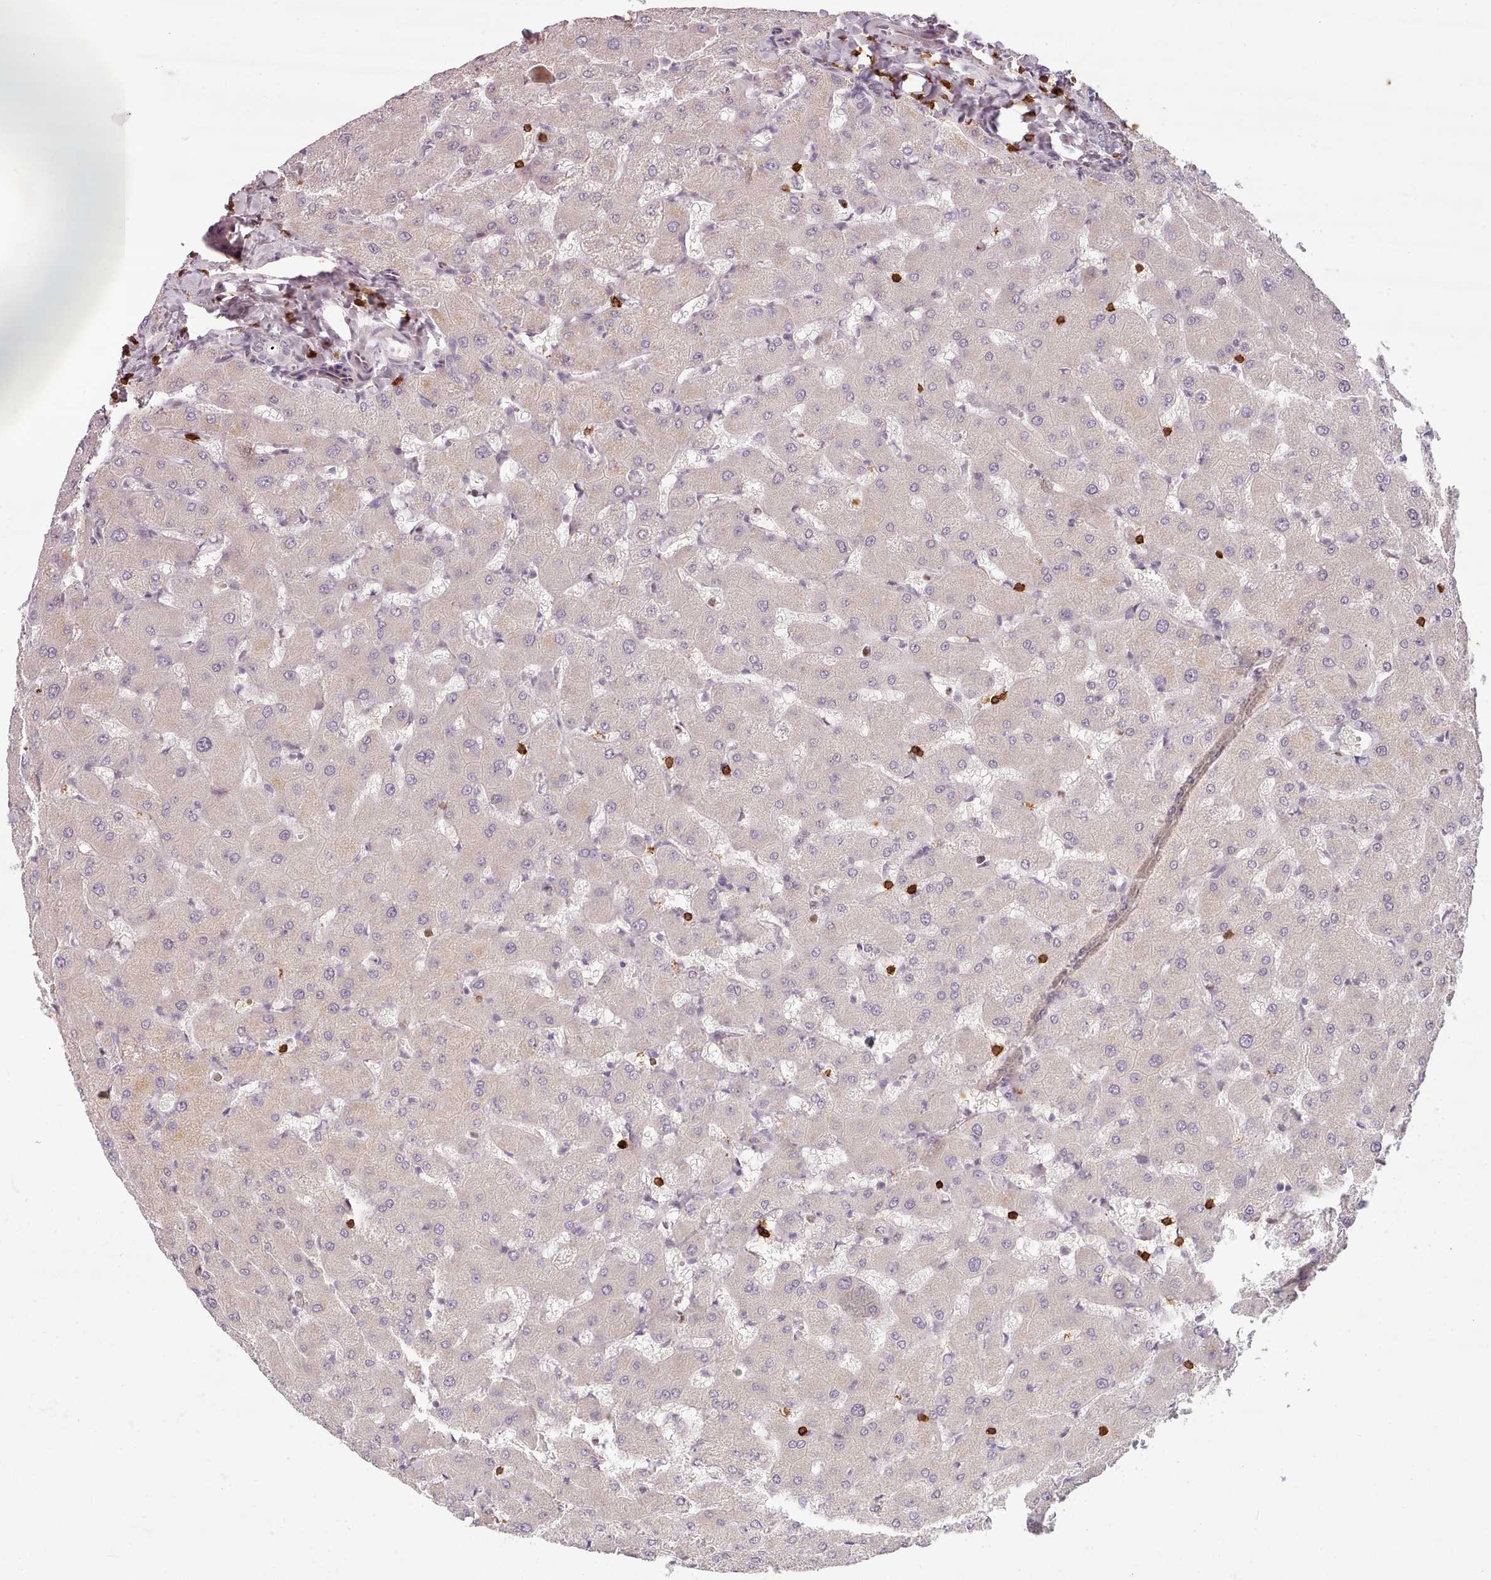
{"staining": {"intensity": "negative", "quantity": "none", "location": "none"}, "tissue": "liver", "cell_type": "Cholangiocytes", "image_type": "normal", "snomed": [{"axis": "morphology", "description": "Normal tissue, NOS"}, {"axis": "topography", "description": "Liver"}], "caption": "This is a image of immunohistochemistry (IHC) staining of unremarkable liver, which shows no staining in cholangiocytes.", "gene": "ZNF583", "patient": {"sex": "female", "age": 63}}